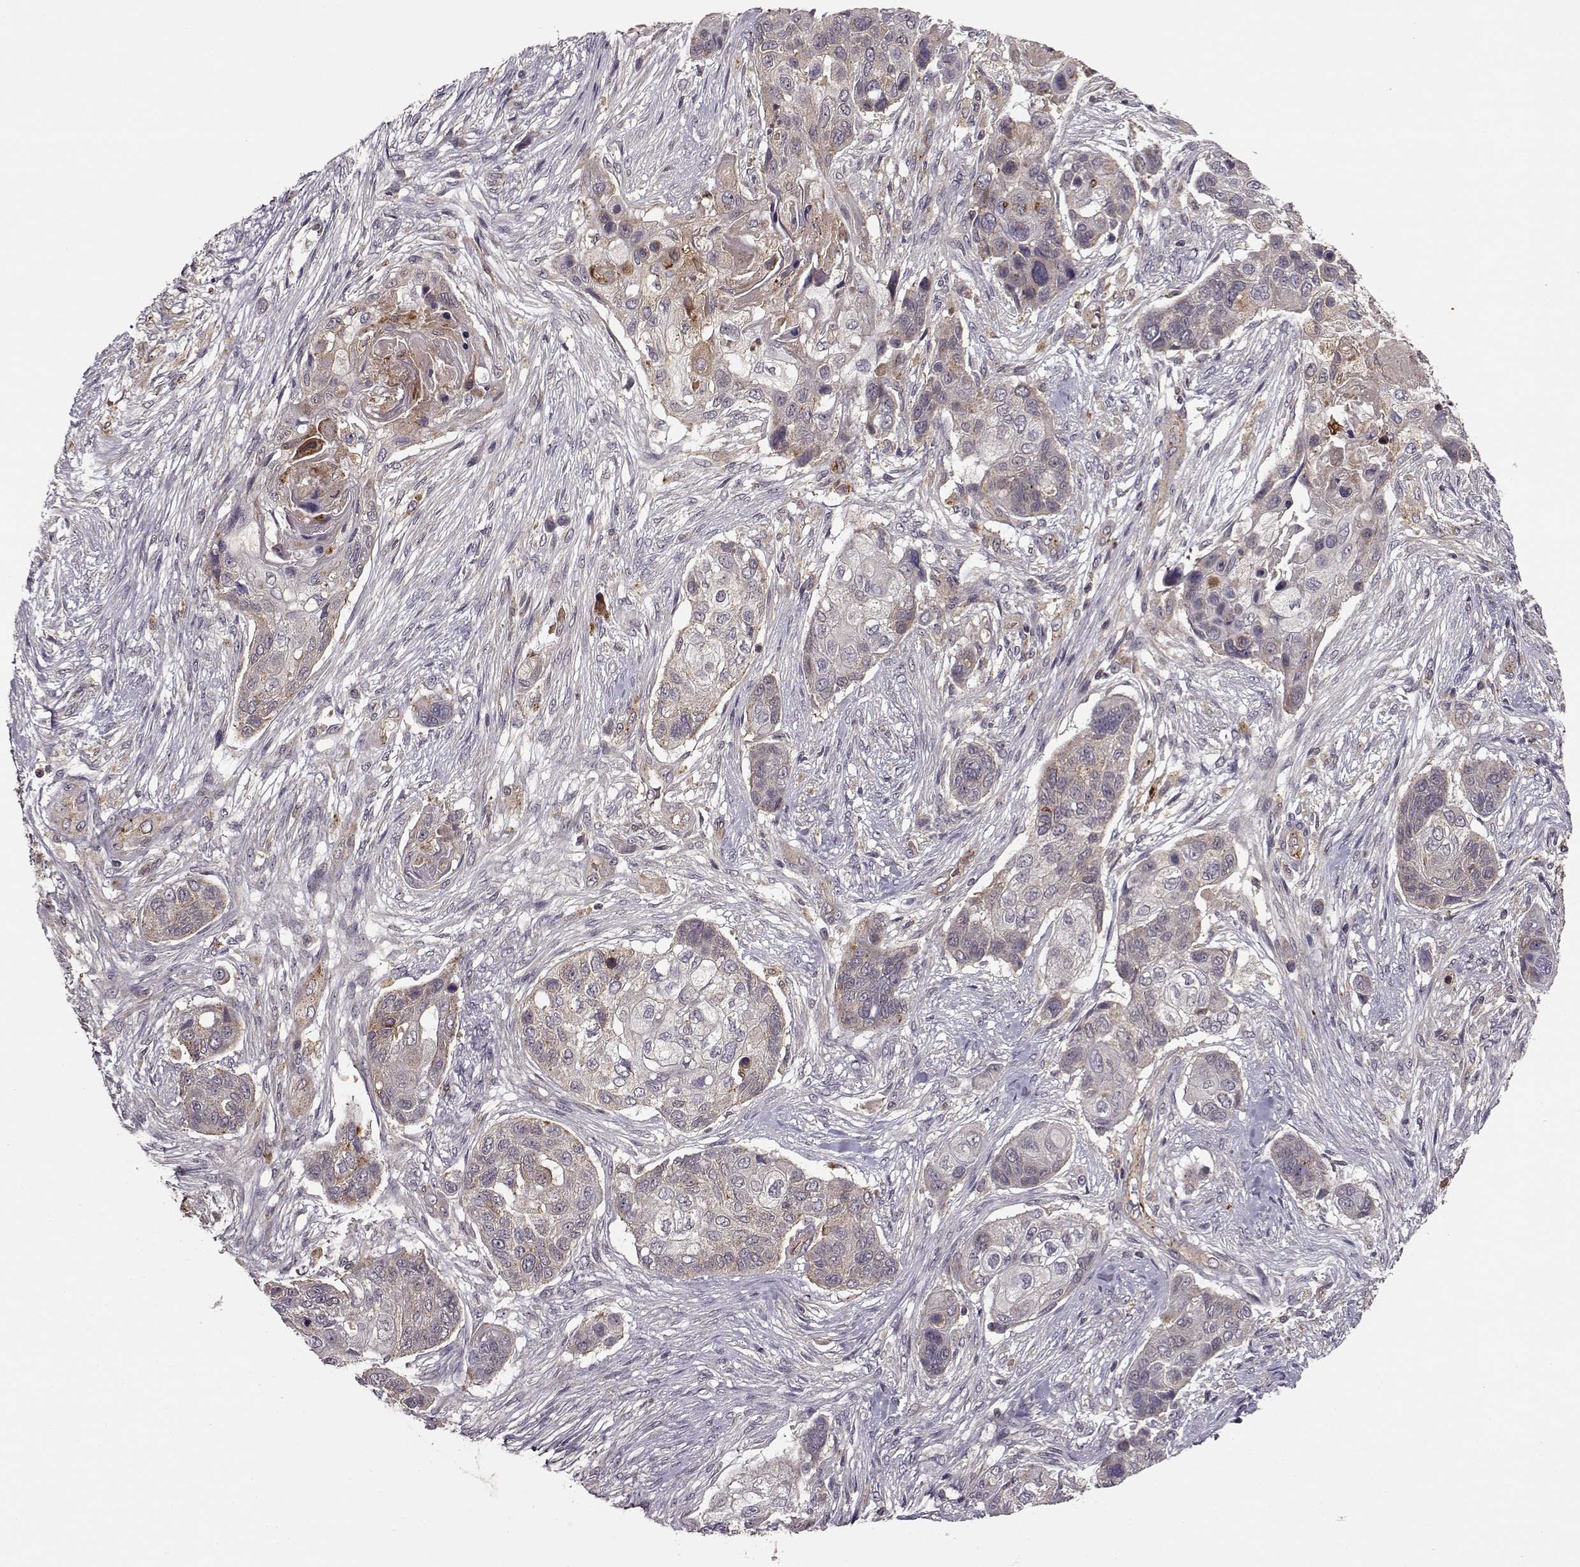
{"staining": {"intensity": "weak", "quantity": "<25%", "location": "cytoplasmic/membranous"}, "tissue": "lung cancer", "cell_type": "Tumor cells", "image_type": "cancer", "snomed": [{"axis": "morphology", "description": "Squamous cell carcinoma, NOS"}, {"axis": "topography", "description": "Lung"}], "caption": "Immunohistochemistry (IHC) image of neoplastic tissue: human lung squamous cell carcinoma stained with DAB (3,3'-diaminobenzidine) shows no significant protein staining in tumor cells.", "gene": "IFRD2", "patient": {"sex": "male", "age": 69}}